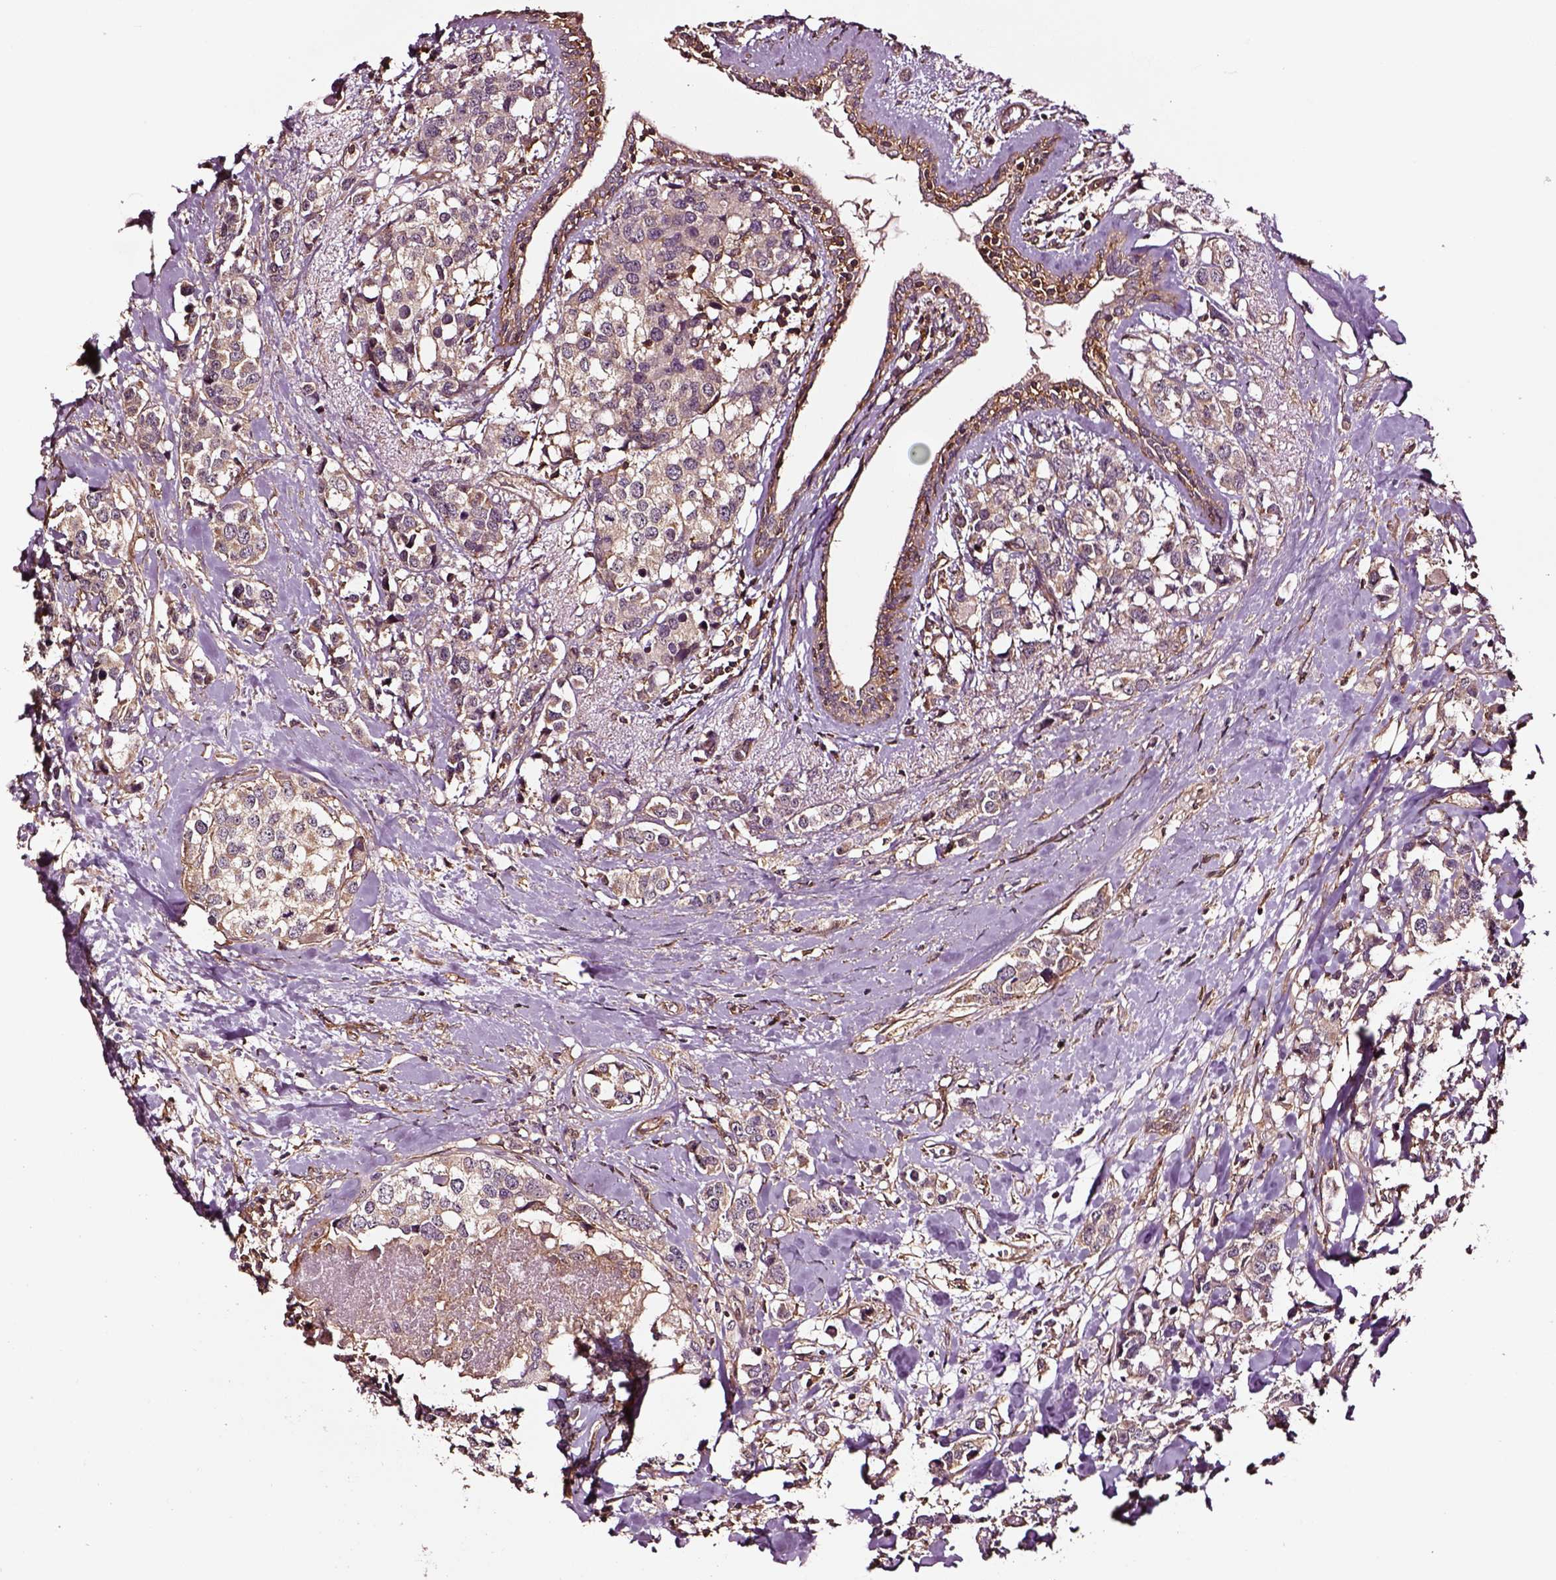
{"staining": {"intensity": "moderate", "quantity": "25%-75%", "location": "cytoplasmic/membranous"}, "tissue": "breast cancer", "cell_type": "Tumor cells", "image_type": "cancer", "snomed": [{"axis": "morphology", "description": "Lobular carcinoma"}, {"axis": "topography", "description": "Breast"}], "caption": "A brown stain shows moderate cytoplasmic/membranous staining of a protein in human breast cancer (lobular carcinoma) tumor cells. The protein of interest is shown in brown color, while the nuclei are stained blue.", "gene": "RASSF5", "patient": {"sex": "female", "age": 59}}